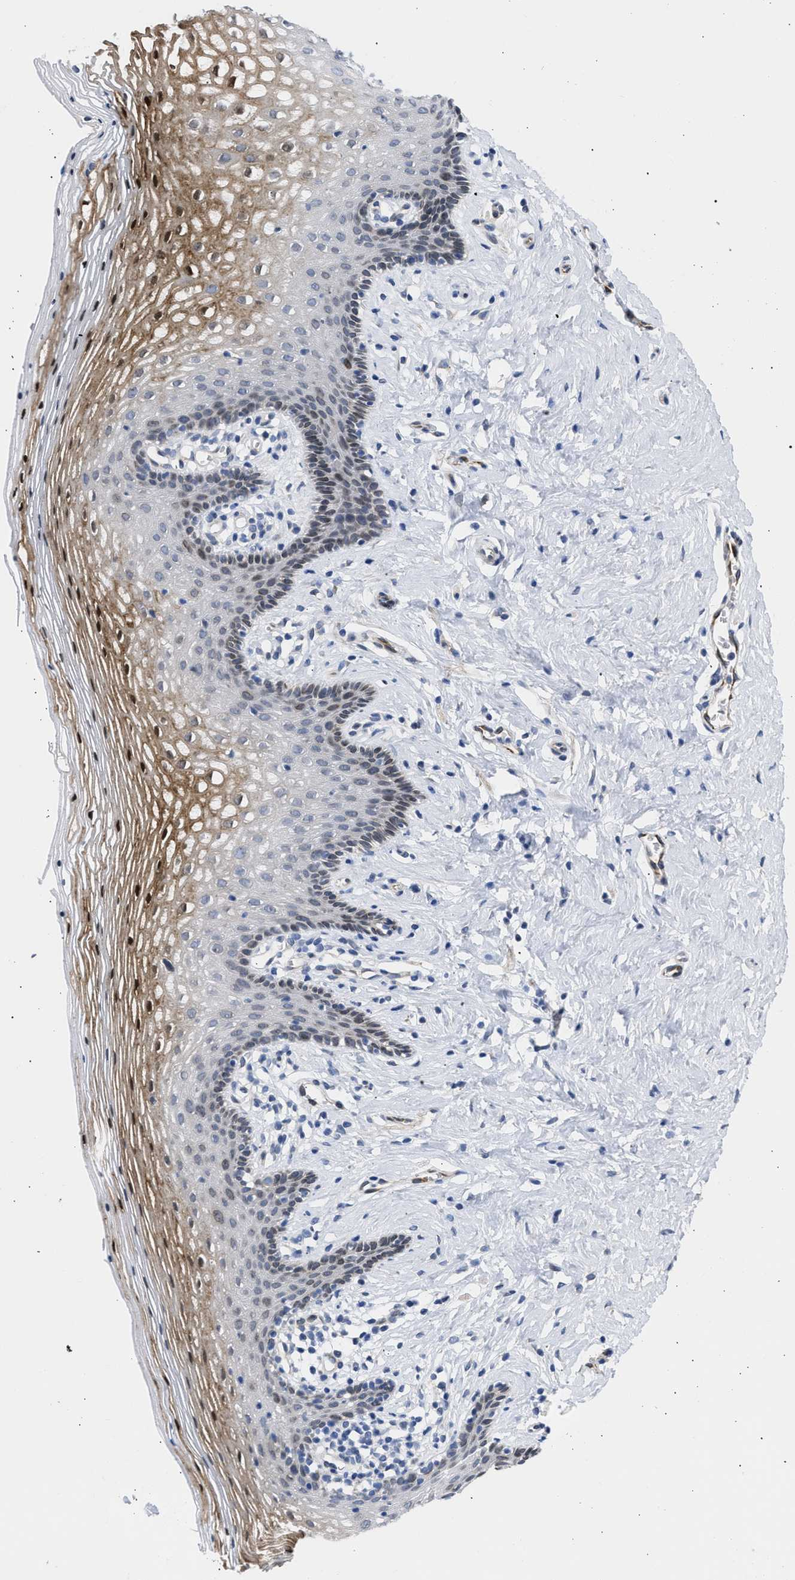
{"staining": {"intensity": "moderate", "quantity": "25%-75%", "location": "cytoplasmic/membranous,nuclear"}, "tissue": "vagina", "cell_type": "Squamous epithelial cells", "image_type": "normal", "snomed": [{"axis": "morphology", "description": "Normal tissue, NOS"}, {"axis": "topography", "description": "Vagina"}], "caption": "High-magnification brightfield microscopy of benign vagina stained with DAB (brown) and counterstained with hematoxylin (blue). squamous epithelial cells exhibit moderate cytoplasmic/membranous,nuclear expression is present in approximately25%-75% of cells. (Stains: DAB in brown, nuclei in blue, Microscopy: brightfield microscopy at high magnification).", "gene": "NUP35", "patient": {"sex": "female", "age": 32}}